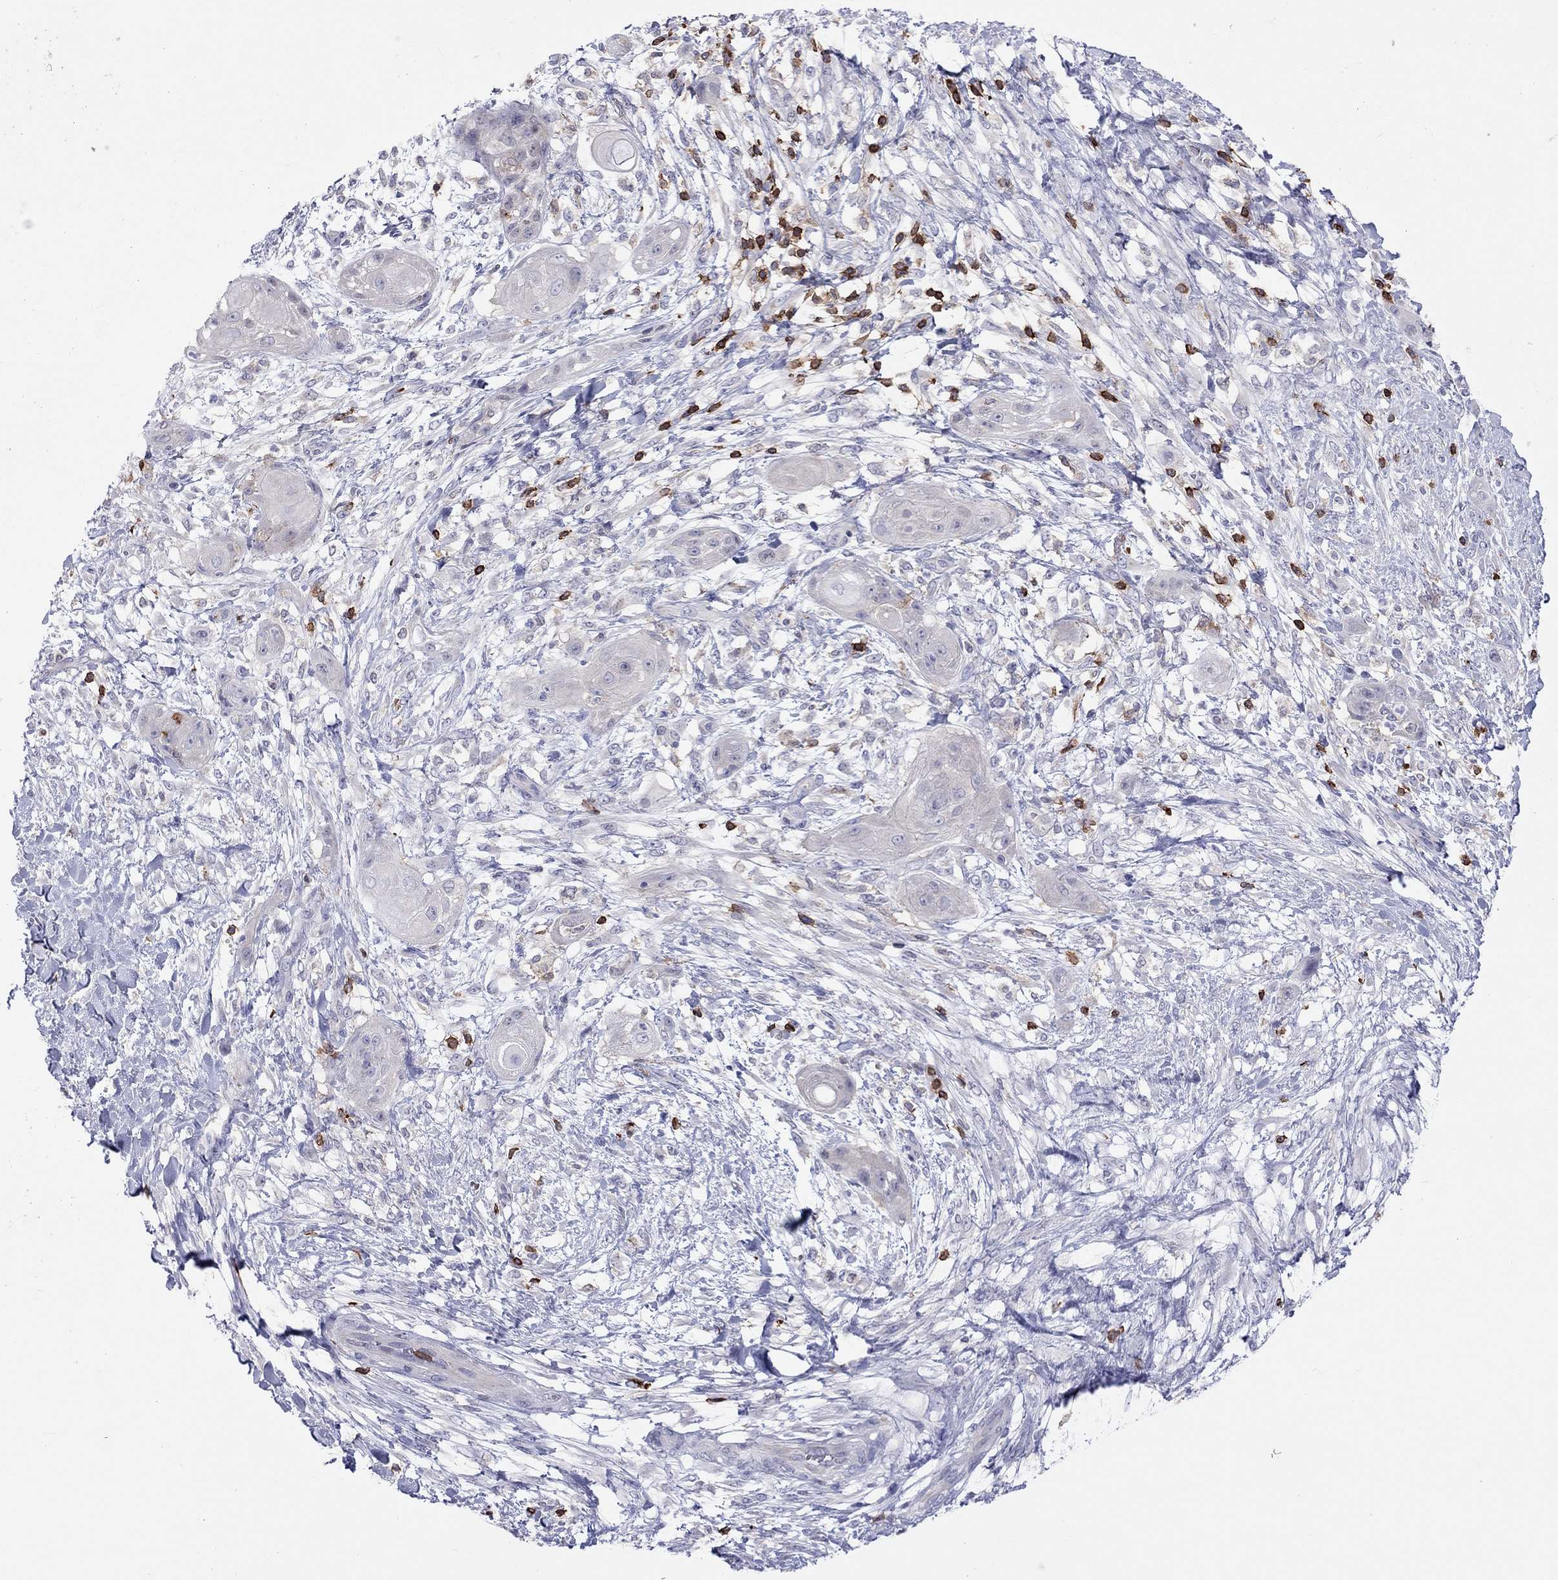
{"staining": {"intensity": "negative", "quantity": "none", "location": "none"}, "tissue": "skin cancer", "cell_type": "Tumor cells", "image_type": "cancer", "snomed": [{"axis": "morphology", "description": "Squamous cell carcinoma, NOS"}, {"axis": "topography", "description": "Skin"}], "caption": "Immunohistochemical staining of human skin cancer exhibits no significant staining in tumor cells.", "gene": "MND1", "patient": {"sex": "male", "age": 62}}